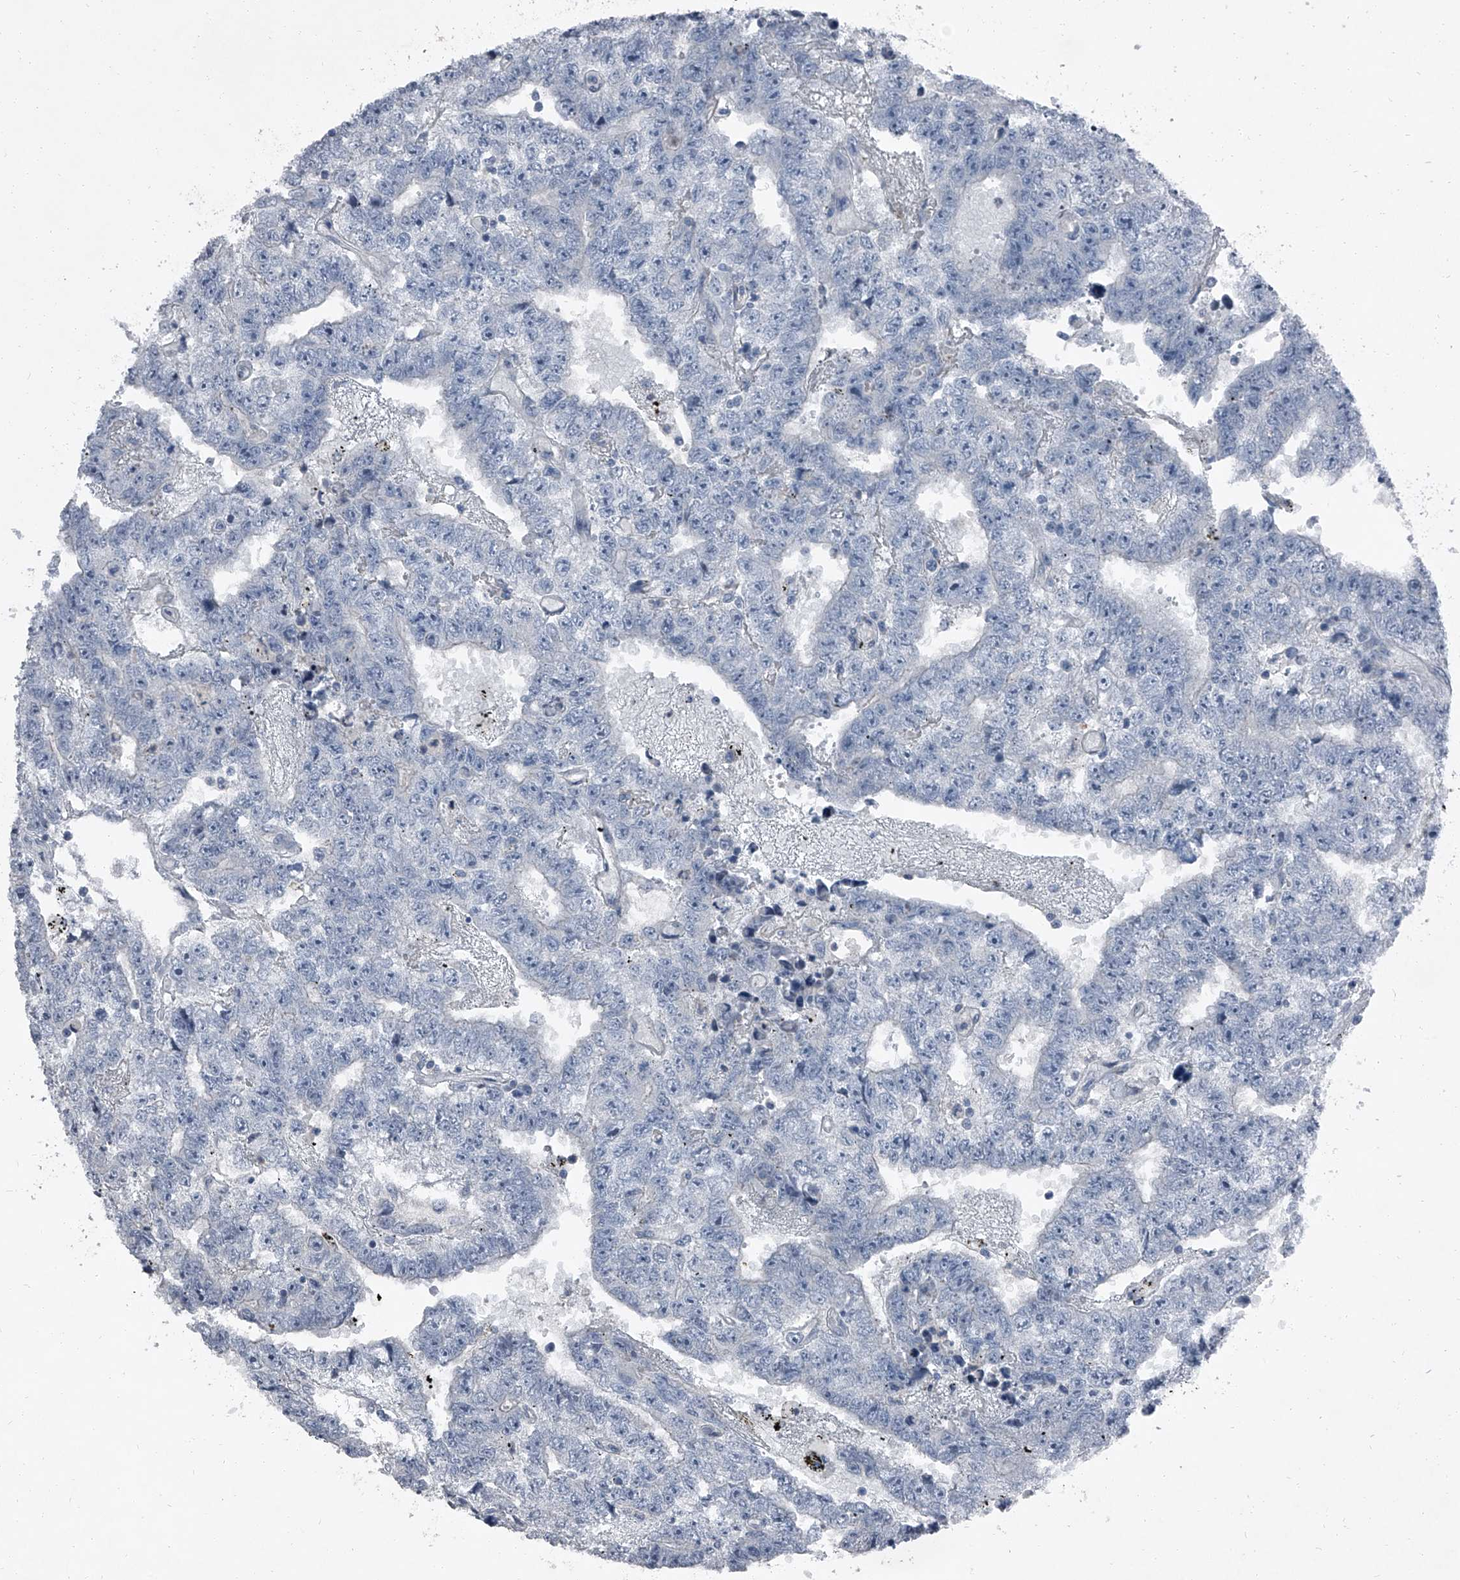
{"staining": {"intensity": "negative", "quantity": "none", "location": "none"}, "tissue": "testis cancer", "cell_type": "Tumor cells", "image_type": "cancer", "snomed": [{"axis": "morphology", "description": "Carcinoma, Embryonal, NOS"}, {"axis": "topography", "description": "Testis"}], "caption": "Immunohistochemistry (IHC) of human embryonal carcinoma (testis) shows no expression in tumor cells.", "gene": "HEPHL1", "patient": {"sex": "male", "age": 25}}